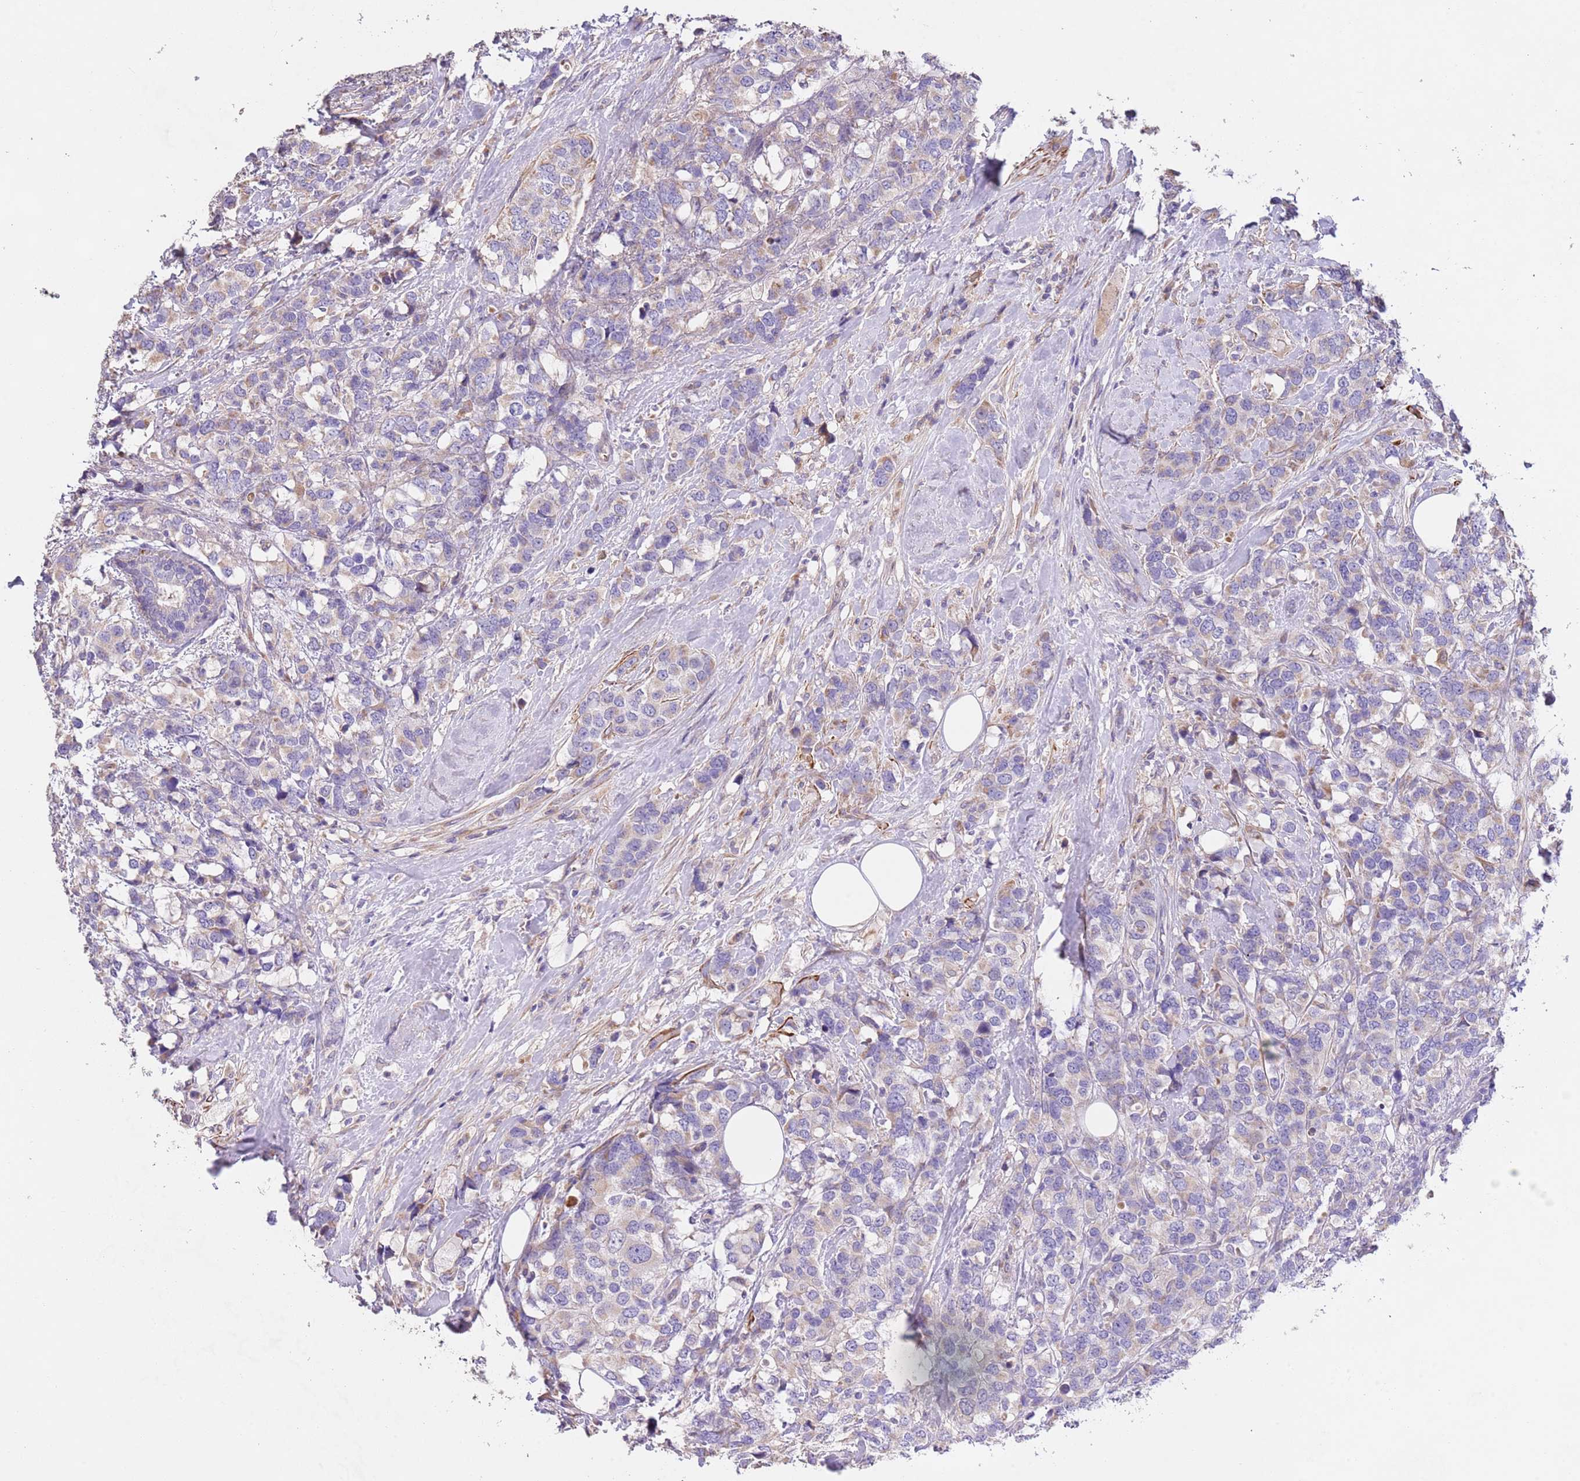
{"staining": {"intensity": "negative", "quantity": "none", "location": "none"}, "tissue": "breast cancer", "cell_type": "Tumor cells", "image_type": "cancer", "snomed": [{"axis": "morphology", "description": "Lobular carcinoma"}, {"axis": "topography", "description": "Breast"}], "caption": "The immunohistochemistry (IHC) image has no significant staining in tumor cells of breast cancer tissue.", "gene": "PIGA", "patient": {"sex": "female", "age": 59}}